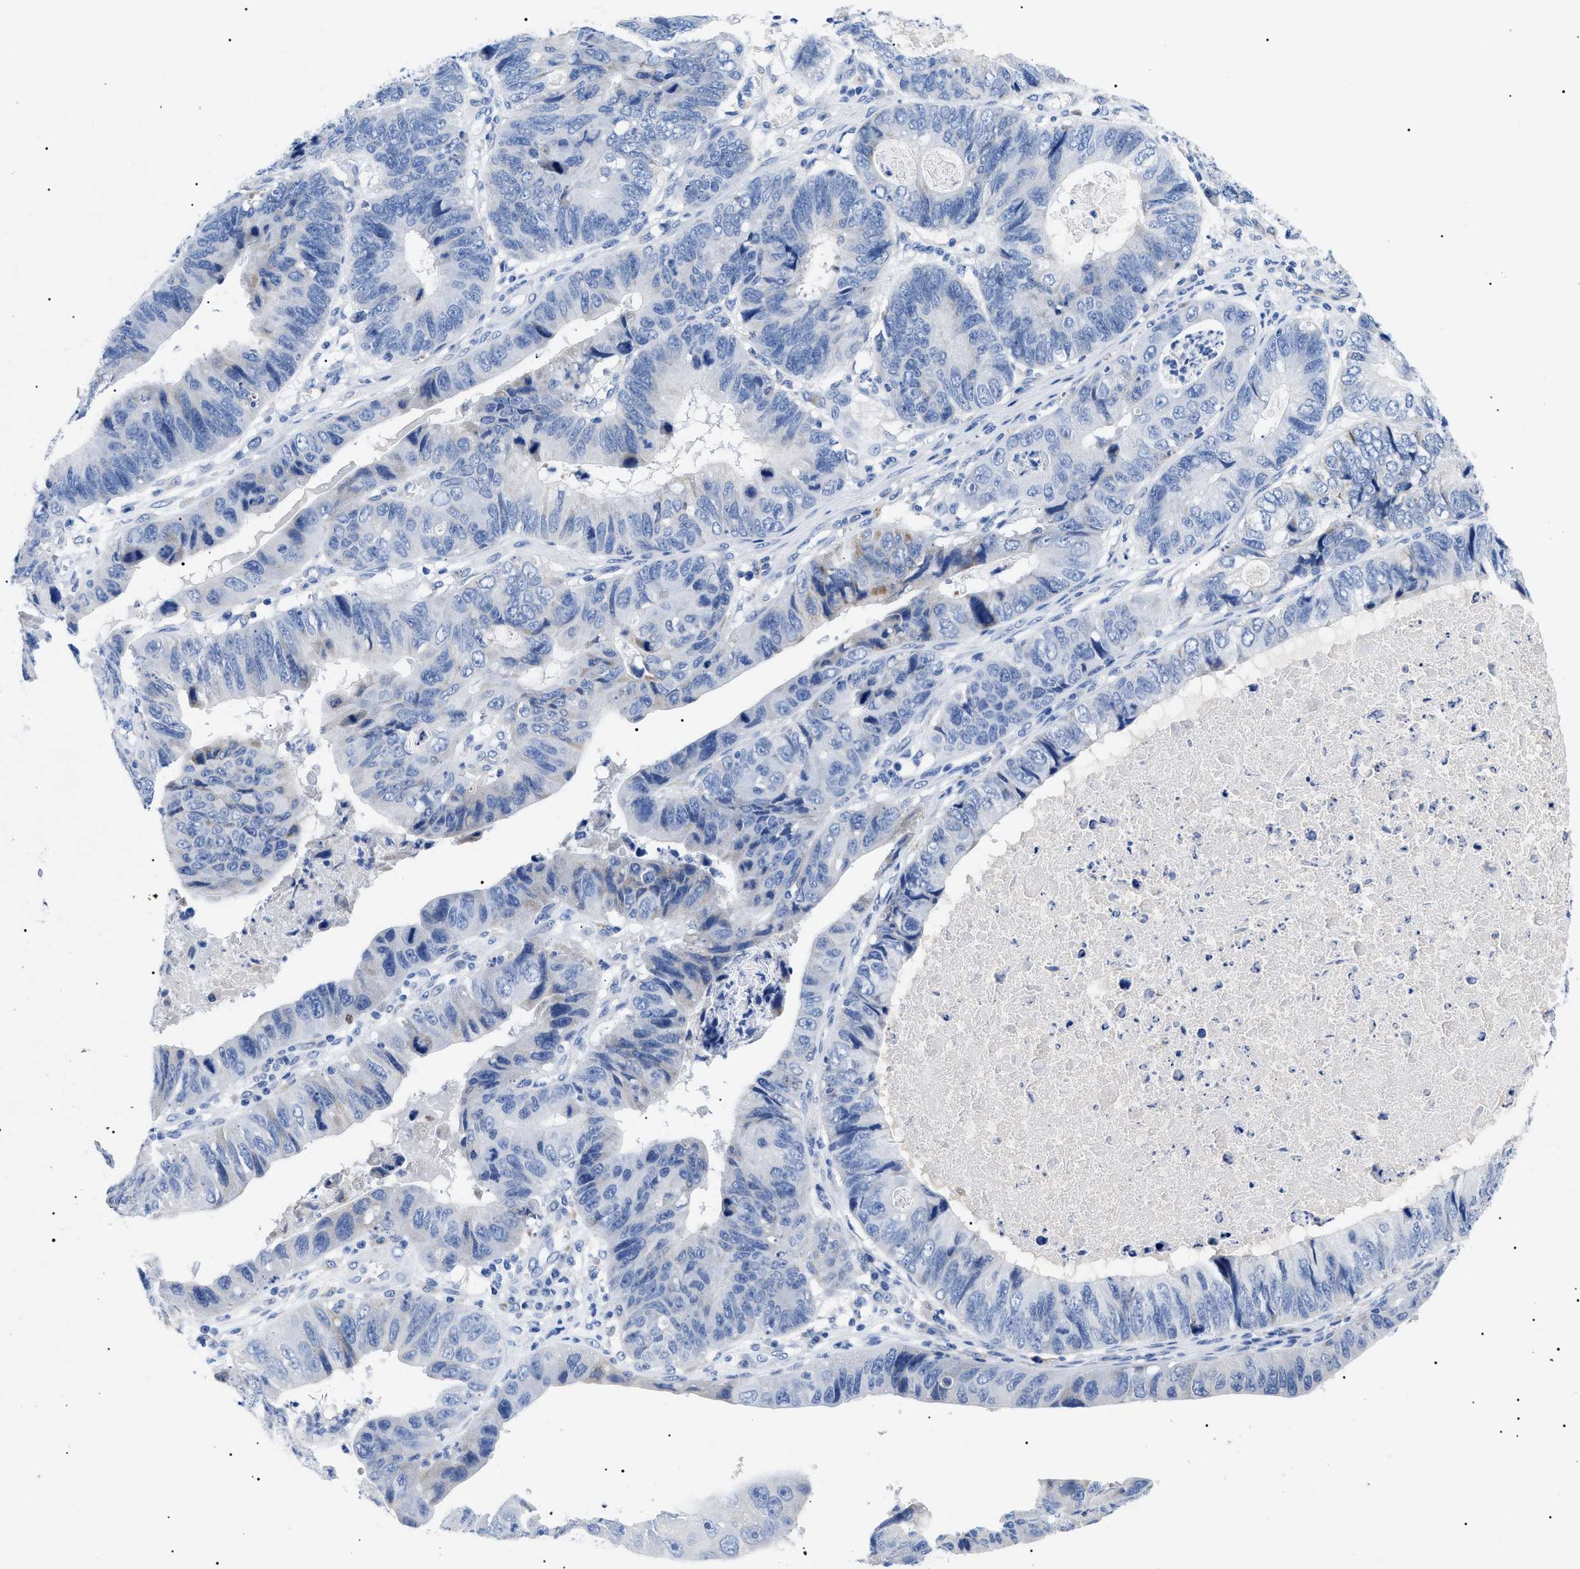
{"staining": {"intensity": "negative", "quantity": "none", "location": "none"}, "tissue": "stomach cancer", "cell_type": "Tumor cells", "image_type": "cancer", "snomed": [{"axis": "morphology", "description": "Adenocarcinoma, NOS"}, {"axis": "topography", "description": "Stomach"}], "caption": "A high-resolution histopathology image shows IHC staining of stomach cancer, which shows no significant positivity in tumor cells.", "gene": "ACKR1", "patient": {"sex": "male", "age": 59}}